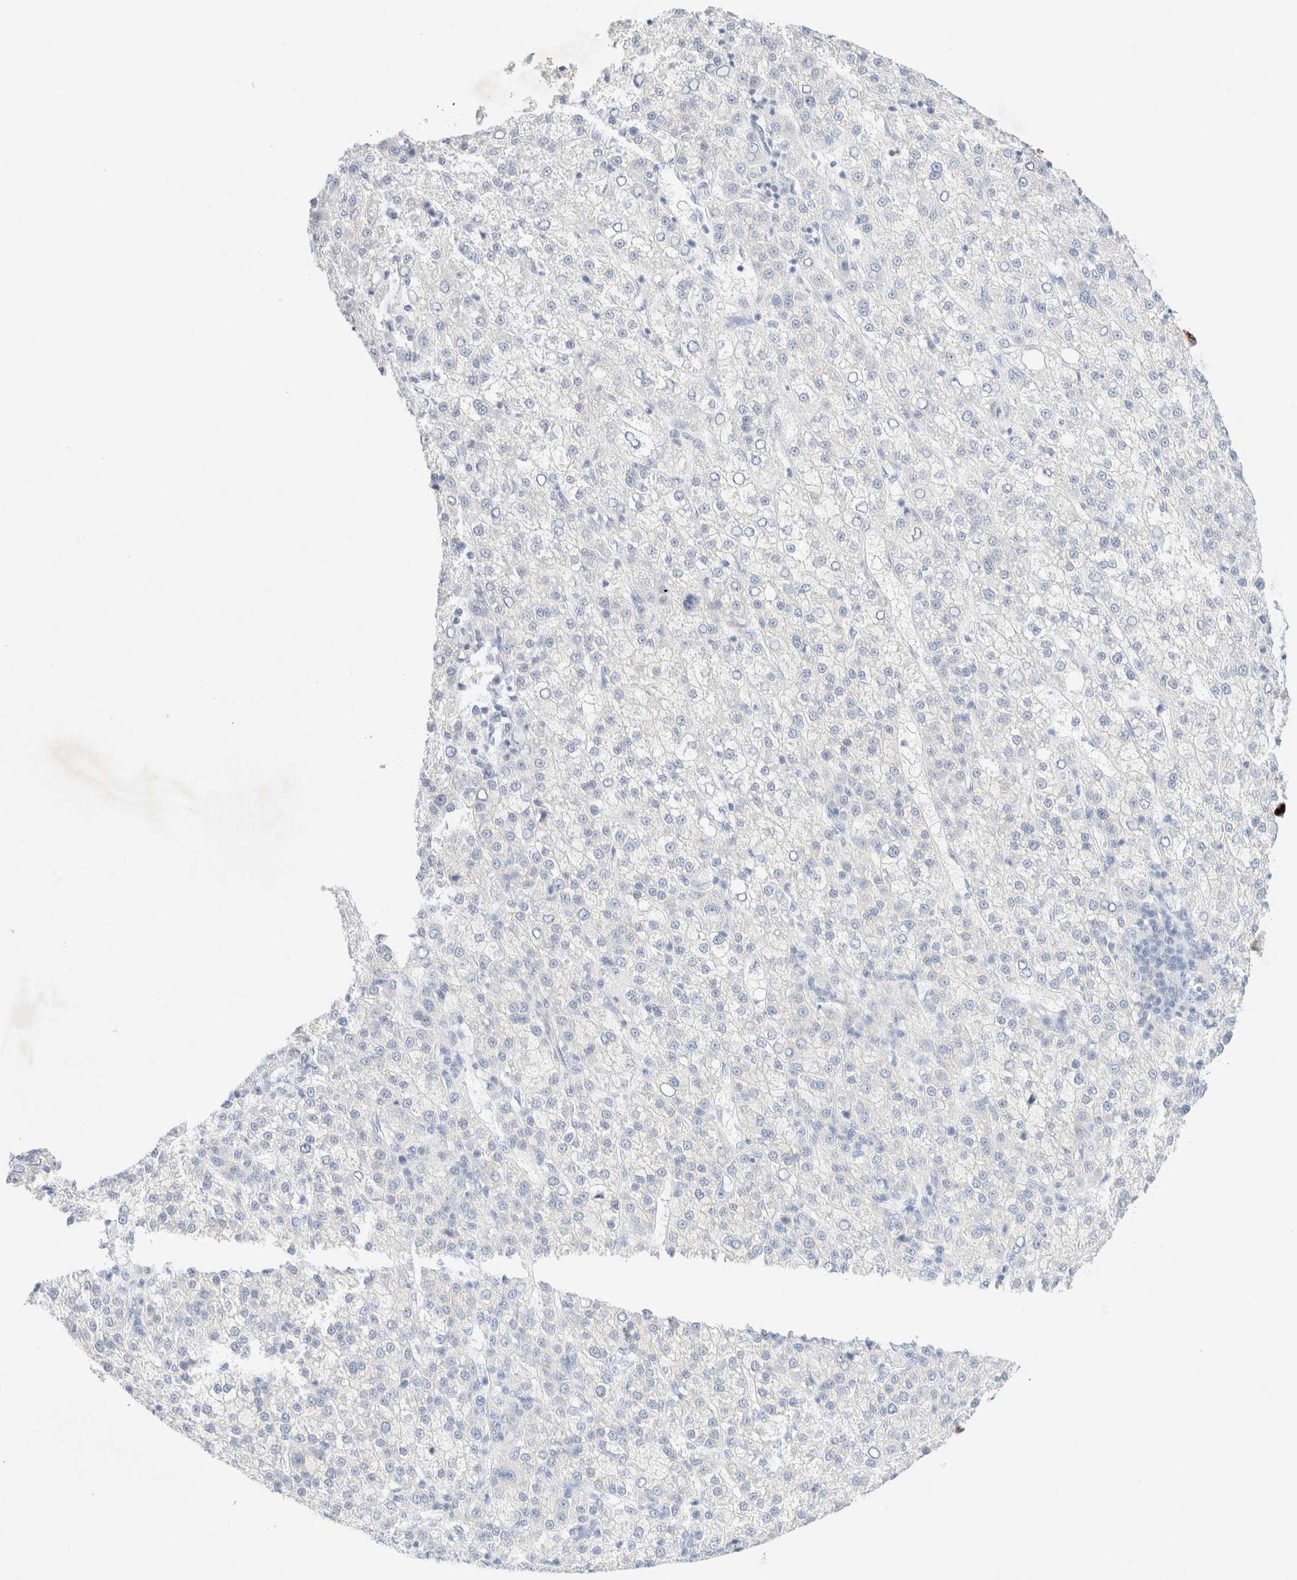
{"staining": {"intensity": "negative", "quantity": "none", "location": "none"}, "tissue": "liver cancer", "cell_type": "Tumor cells", "image_type": "cancer", "snomed": [{"axis": "morphology", "description": "Carcinoma, Hepatocellular, NOS"}, {"axis": "topography", "description": "Liver"}], "caption": "Protein analysis of liver cancer displays no significant staining in tumor cells.", "gene": "SLC25A48", "patient": {"sex": "female", "age": 58}}